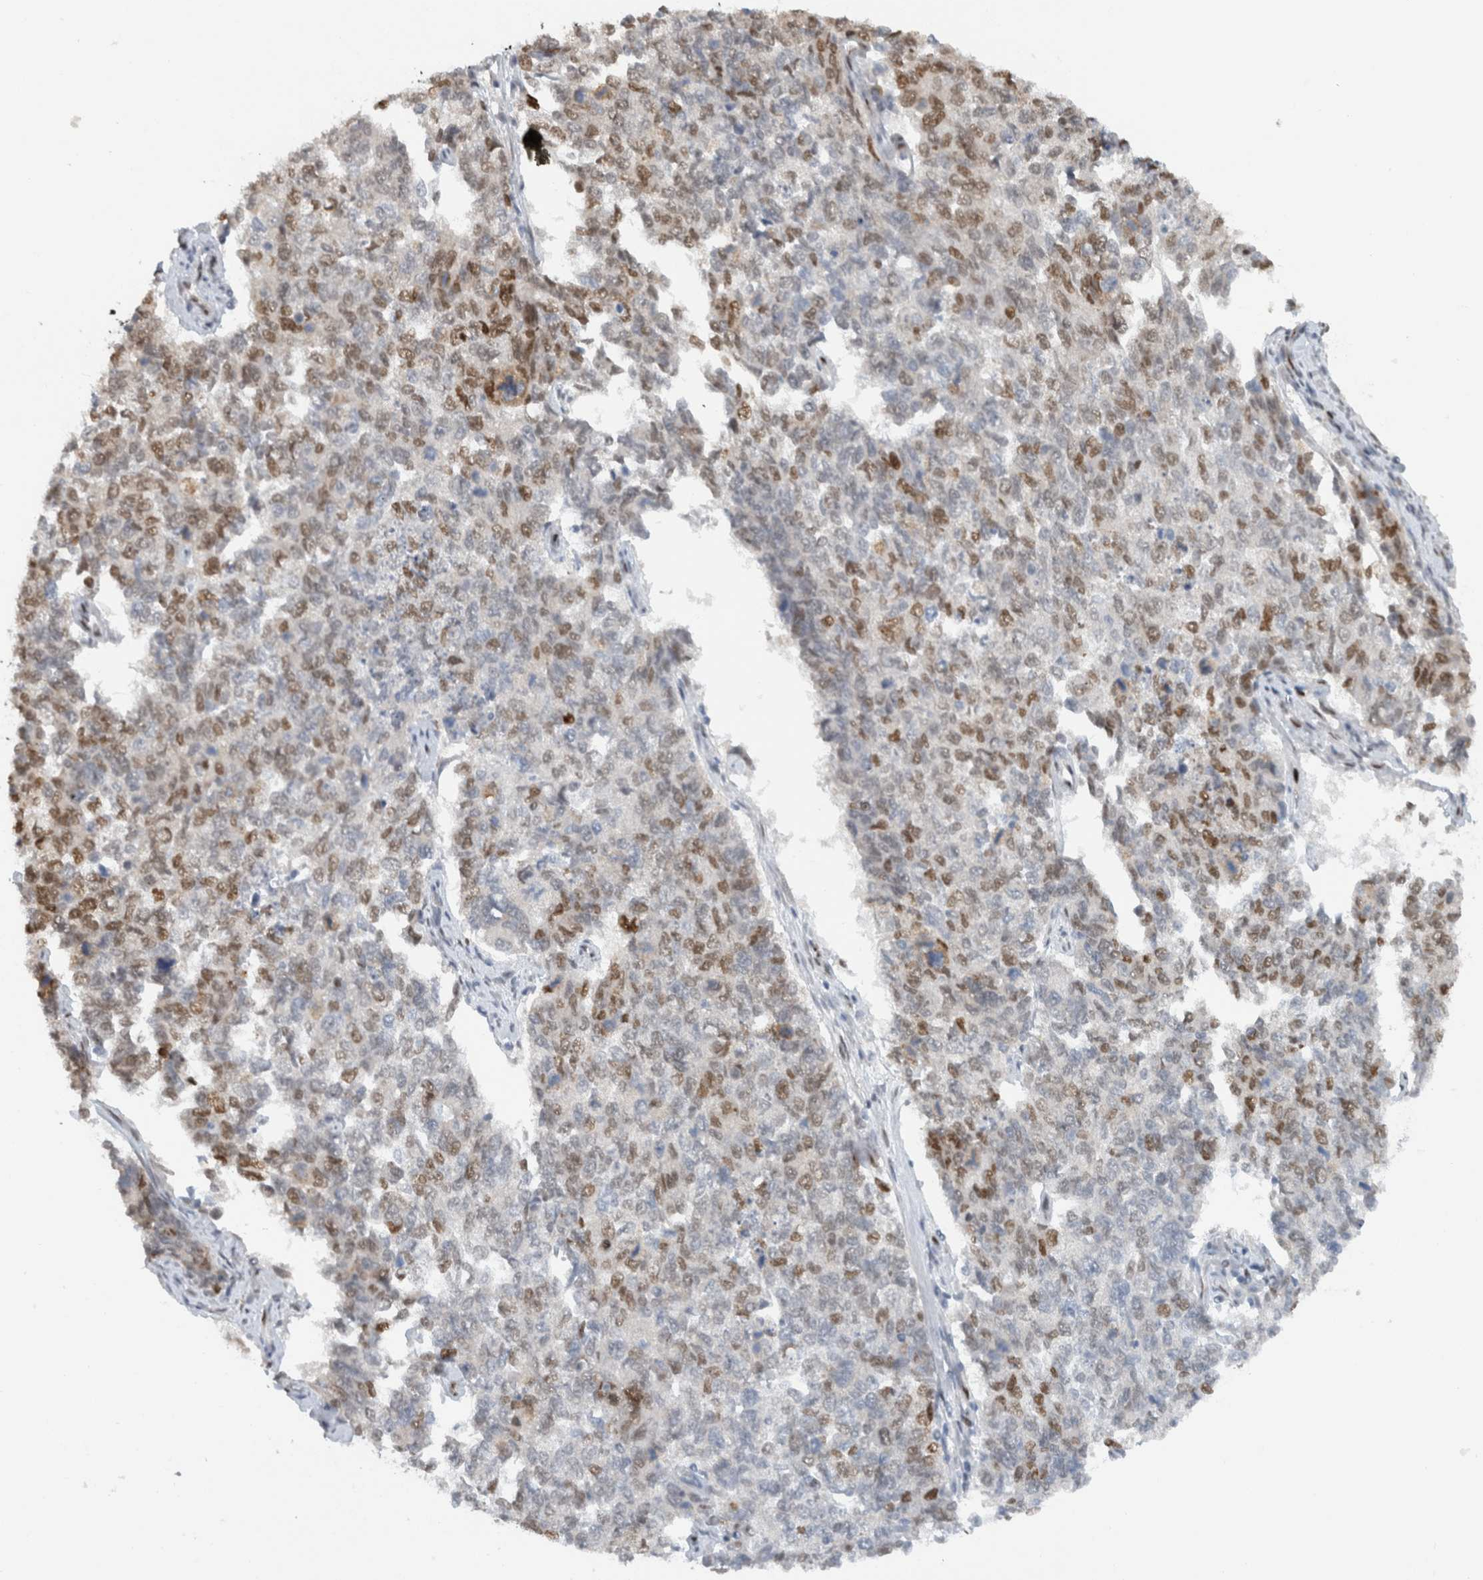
{"staining": {"intensity": "moderate", "quantity": "25%-75%", "location": "nuclear"}, "tissue": "cervical cancer", "cell_type": "Tumor cells", "image_type": "cancer", "snomed": [{"axis": "morphology", "description": "Squamous cell carcinoma, NOS"}, {"axis": "topography", "description": "Cervix"}], "caption": "Immunohistochemistry (IHC) (DAB) staining of cervical cancer (squamous cell carcinoma) exhibits moderate nuclear protein positivity in approximately 25%-75% of tumor cells.", "gene": "HNRNPR", "patient": {"sex": "female", "age": 63}}